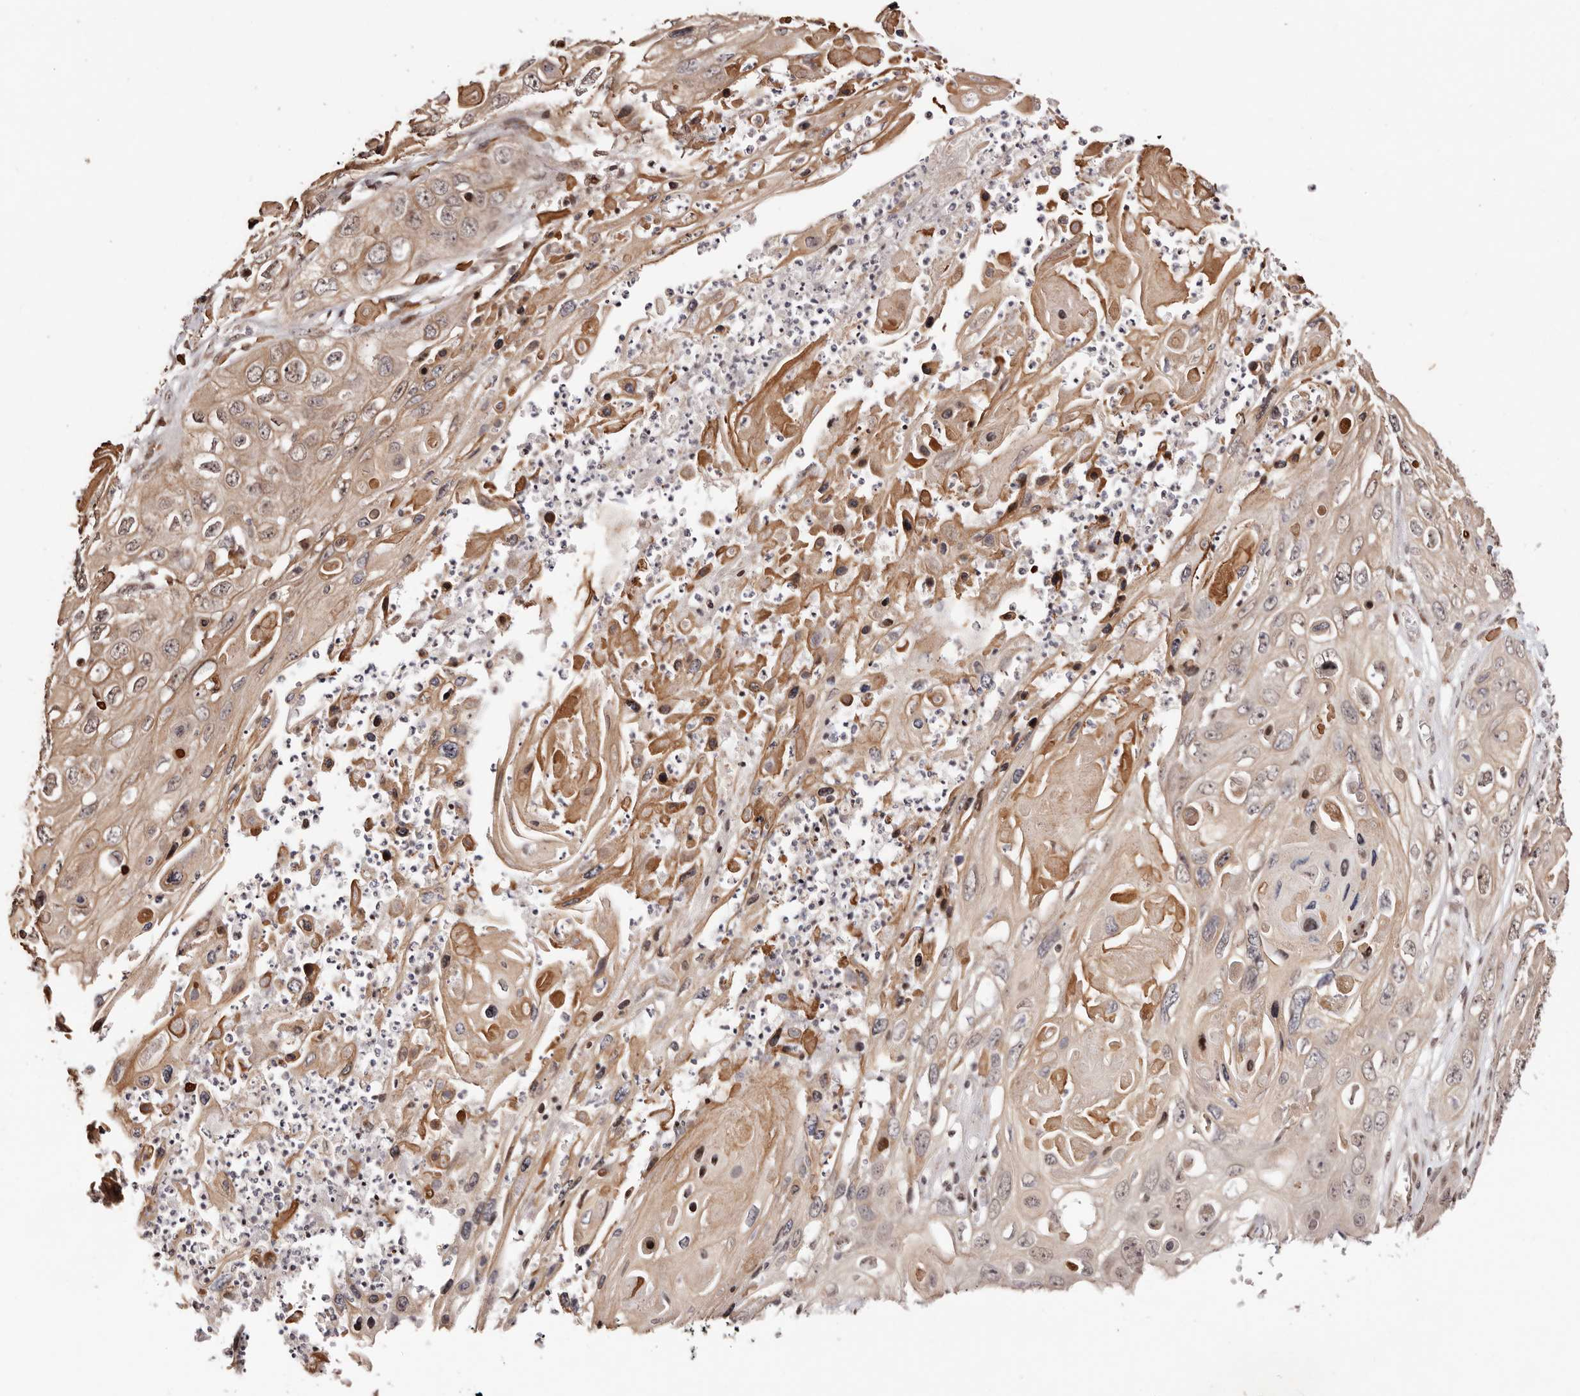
{"staining": {"intensity": "weak", "quantity": "25%-75%", "location": "cytoplasmic/membranous"}, "tissue": "skin cancer", "cell_type": "Tumor cells", "image_type": "cancer", "snomed": [{"axis": "morphology", "description": "Squamous cell carcinoma, NOS"}, {"axis": "topography", "description": "Skin"}], "caption": "Immunohistochemical staining of squamous cell carcinoma (skin) displays low levels of weak cytoplasmic/membranous protein expression in approximately 25%-75% of tumor cells.", "gene": "HIVEP3", "patient": {"sex": "male", "age": 55}}